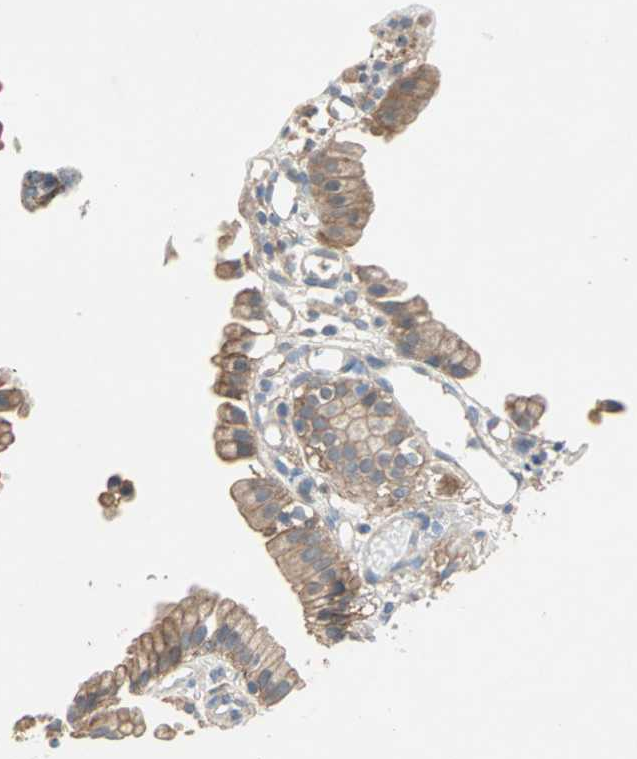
{"staining": {"intensity": "moderate", "quantity": ">75%", "location": "cytoplasmic/membranous"}, "tissue": "gallbladder", "cell_type": "Glandular cells", "image_type": "normal", "snomed": [{"axis": "morphology", "description": "Normal tissue, NOS"}, {"axis": "topography", "description": "Gallbladder"}], "caption": "The image displays a brown stain indicating the presence of a protein in the cytoplasmic/membranous of glandular cells in gallbladder. (brown staining indicates protein expression, while blue staining denotes nuclei).", "gene": "PDE8A", "patient": {"sex": "male", "age": 65}}